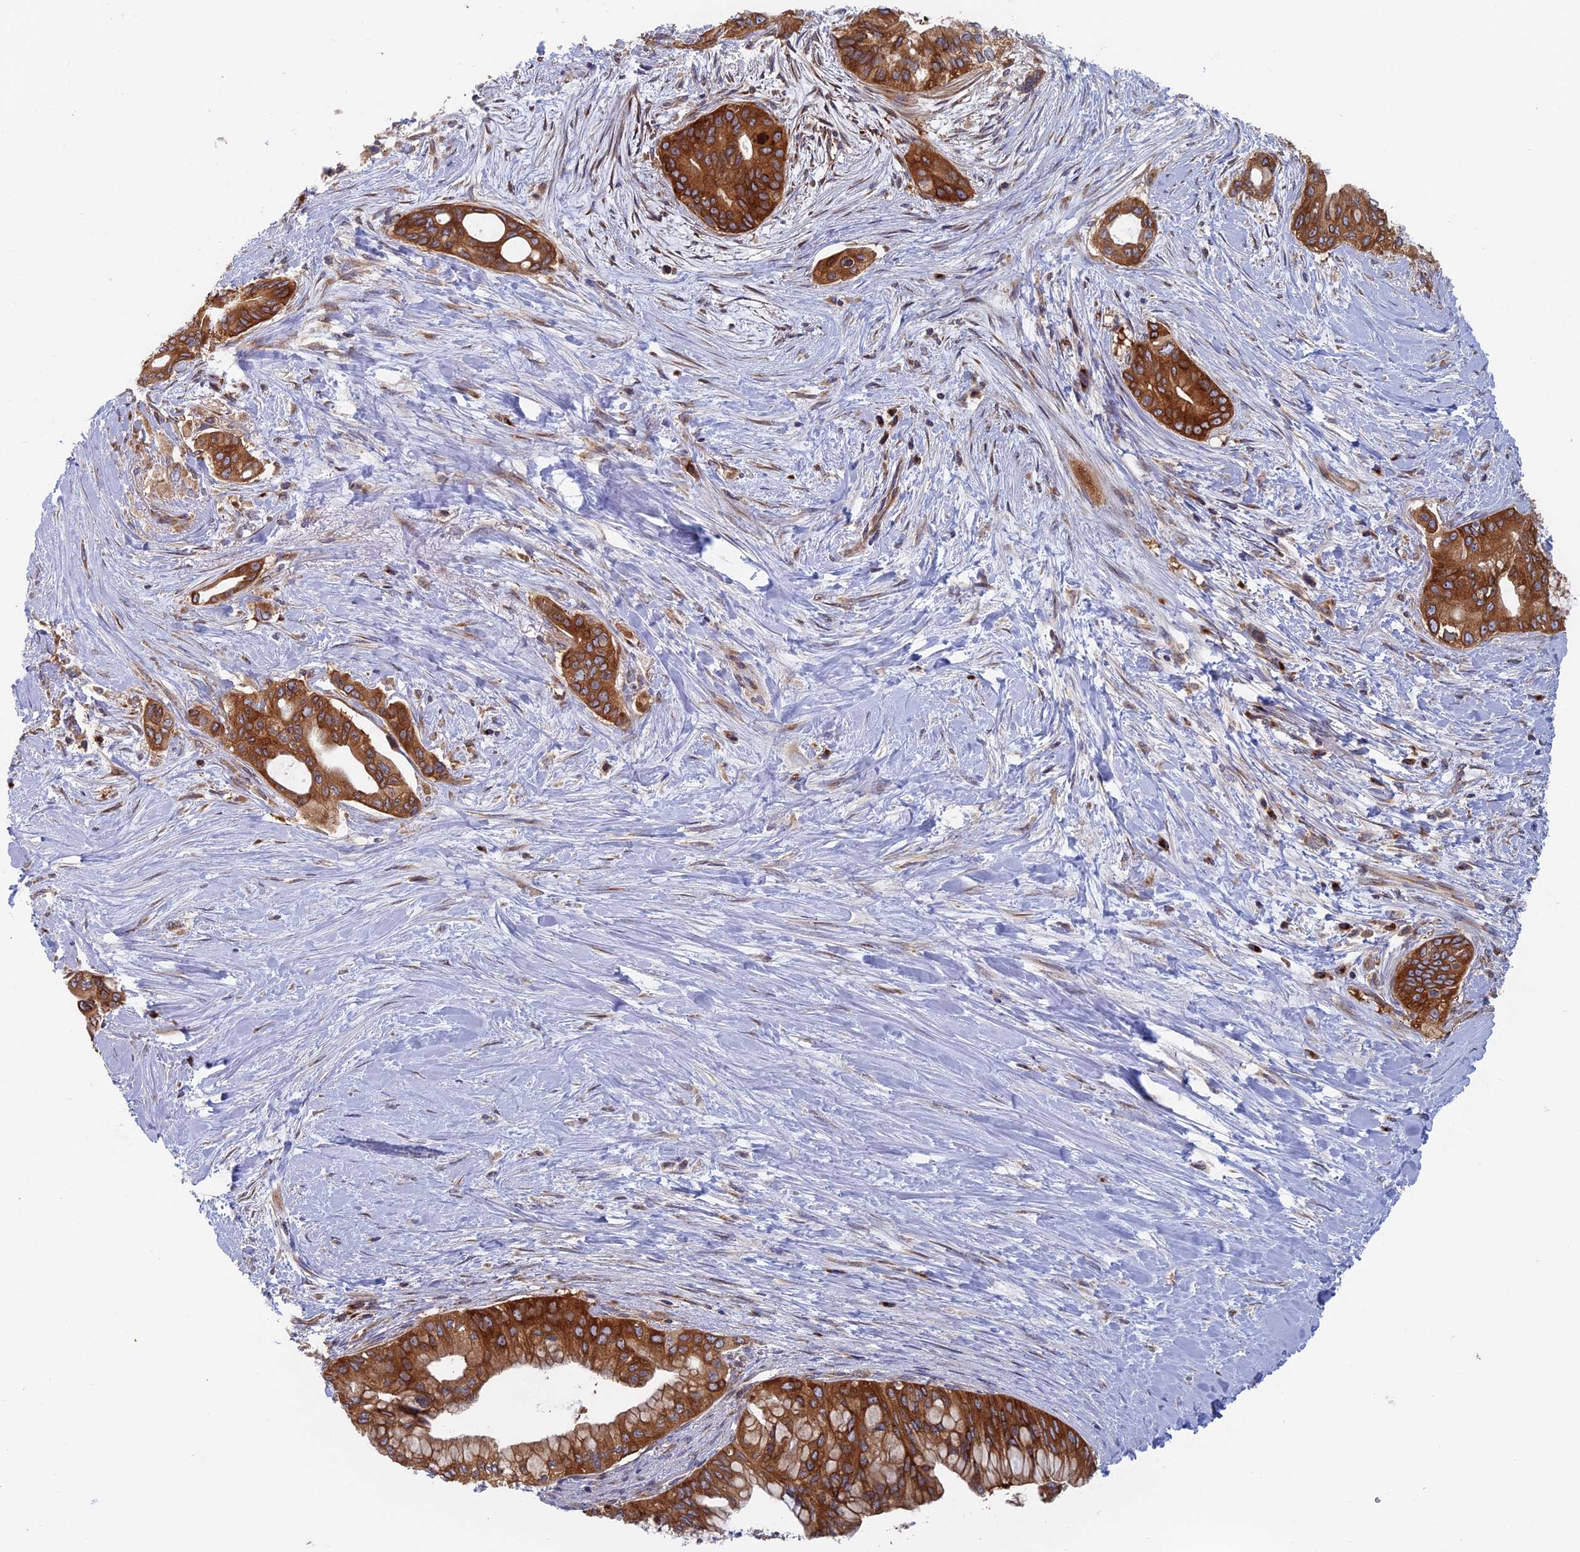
{"staining": {"intensity": "strong", "quantity": ">75%", "location": "cytoplasmic/membranous"}, "tissue": "pancreatic cancer", "cell_type": "Tumor cells", "image_type": "cancer", "snomed": [{"axis": "morphology", "description": "Adenocarcinoma, NOS"}, {"axis": "topography", "description": "Pancreas"}], "caption": "A histopathology image showing strong cytoplasmic/membranous expression in about >75% of tumor cells in pancreatic adenocarcinoma, as visualized by brown immunohistochemical staining.", "gene": "TBC1D30", "patient": {"sex": "male", "age": 46}}